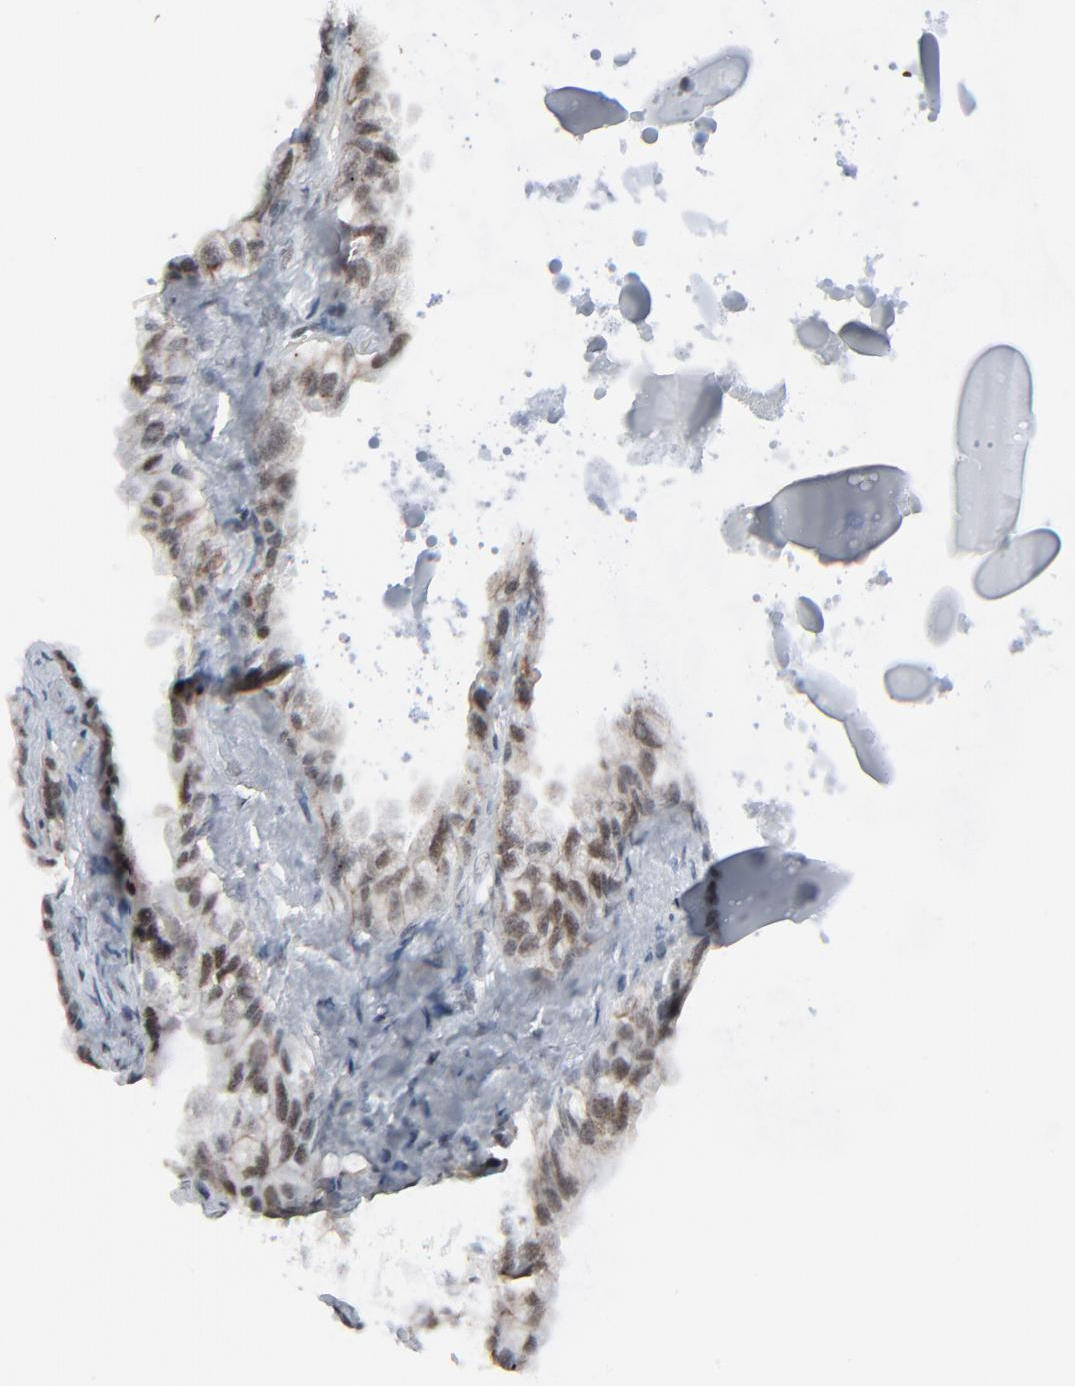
{"staining": {"intensity": "moderate", "quantity": ">75%", "location": "nuclear"}, "tissue": "seminal vesicle", "cell_type": "Glandular cells", "image_type": "normal", "snomed": [{"axis": "morphology", "description": "Normal tissue, NOS"}, {"axis": "morphology", "description": "Inflammation, NOS"}, {"axis": "topography", "description": "Urinary bladder"}, {"axis": "topography", "description": "Prostate"}, {"axis": "topography", "description": "Seminal veicle"}], "caption": "Moderate nuclear protein staining is present in approximately >75% of glandular cells in seminal vesicle. Using DAB (brown) and hematoxylin (blue) stains, captured at high magnification using brightfield microscopy.", "gene": "FBXO28", "patient": {"sex": "male", "age": 82}}